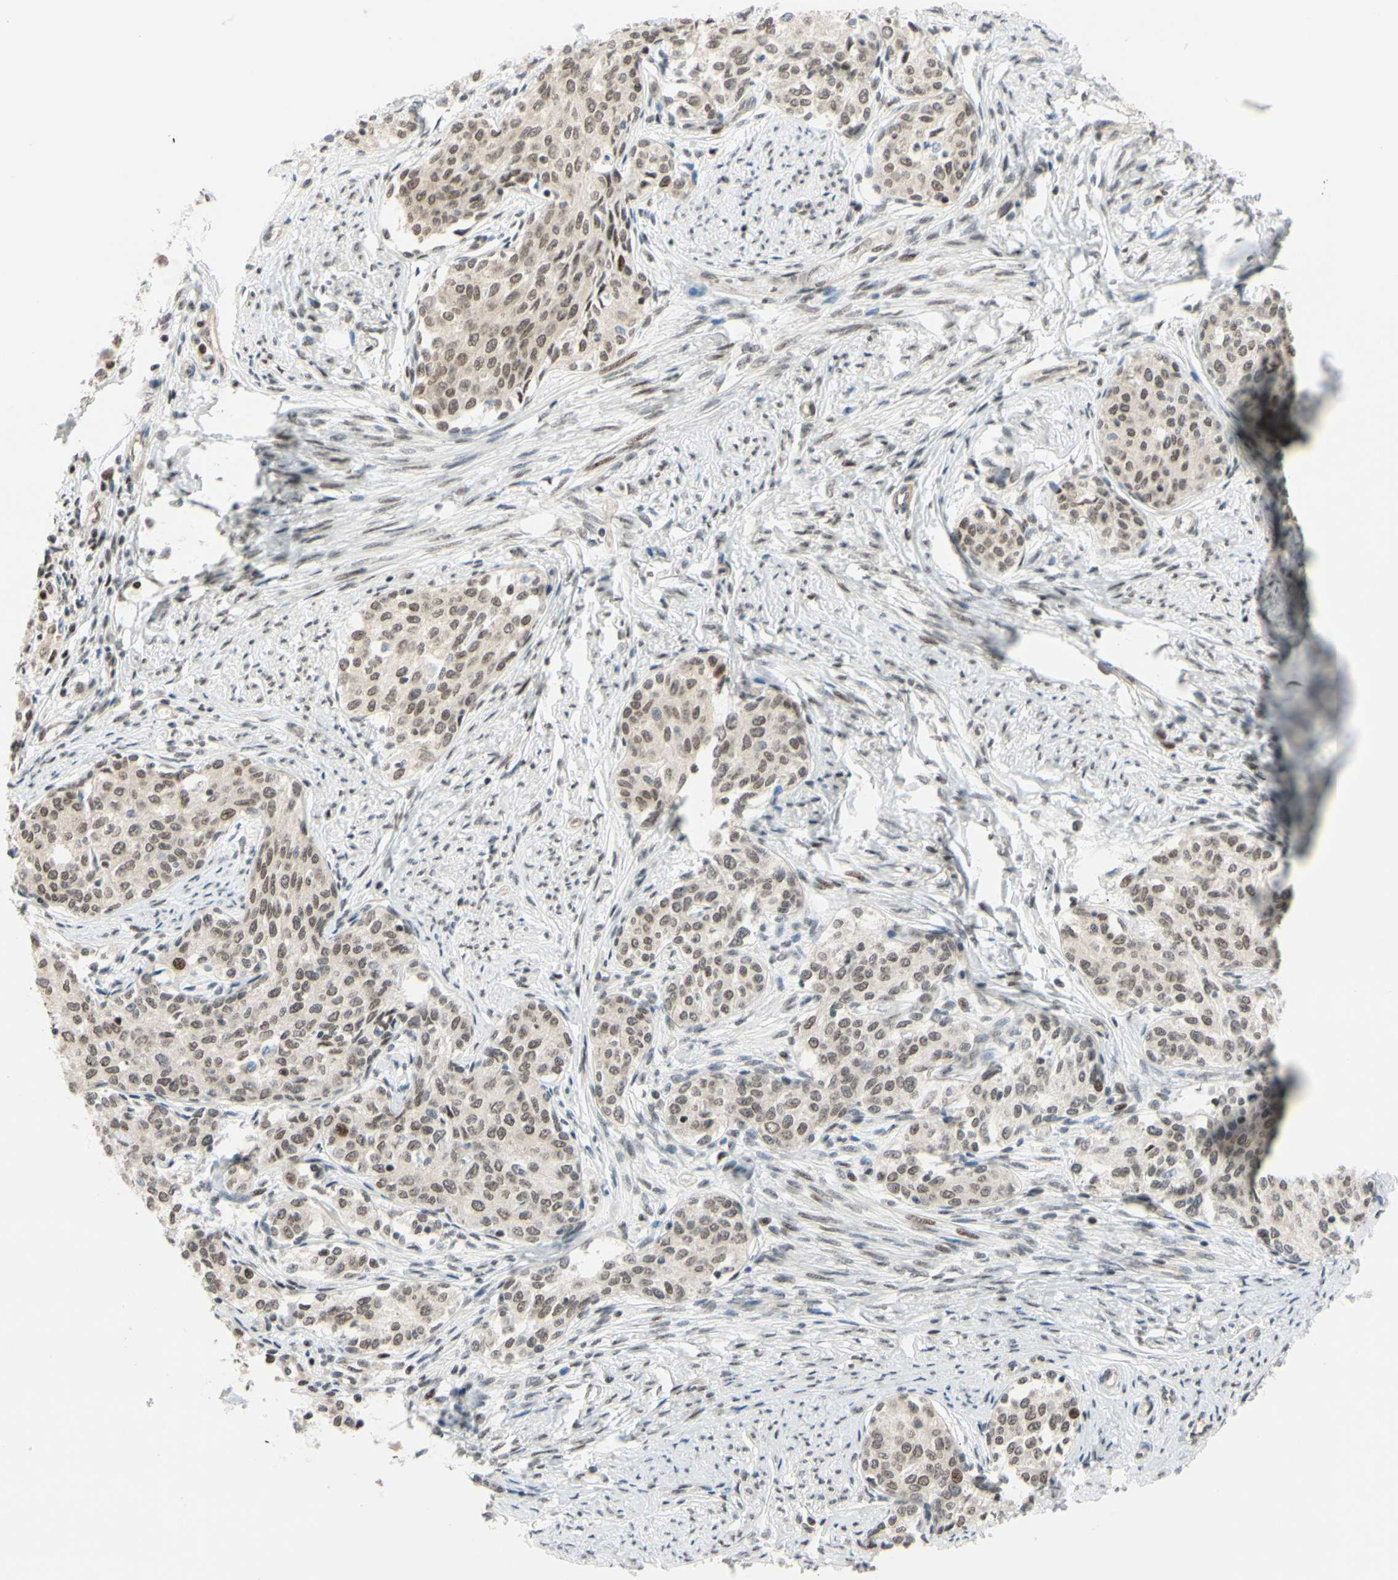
{"staining": {"intensity": "weak", "quantity": ">75%", "location": "nuclear"}, "tissue": "cervical cancer", "cell_type": "Tumor cells", "image_type": "cancer", "snomed": [{"axis": "morphology", "description": "Squamous cell carcinoma, NOS"}, {"axis": "morphology", "description": "Adenocarcinoma, NOS"}, {"axis": "topography", "description": "Cervix"}], "caption": "The micrograph shows a brown stain indicating the presence of a protein in the nuclear of tumor cells in cervical cancer (squamous cell carcinoma). The protein is shown in brown color, while the nuclei are stained blue.", "gene": "SUFU", "patient": {"sex": "female", "age": 52}}